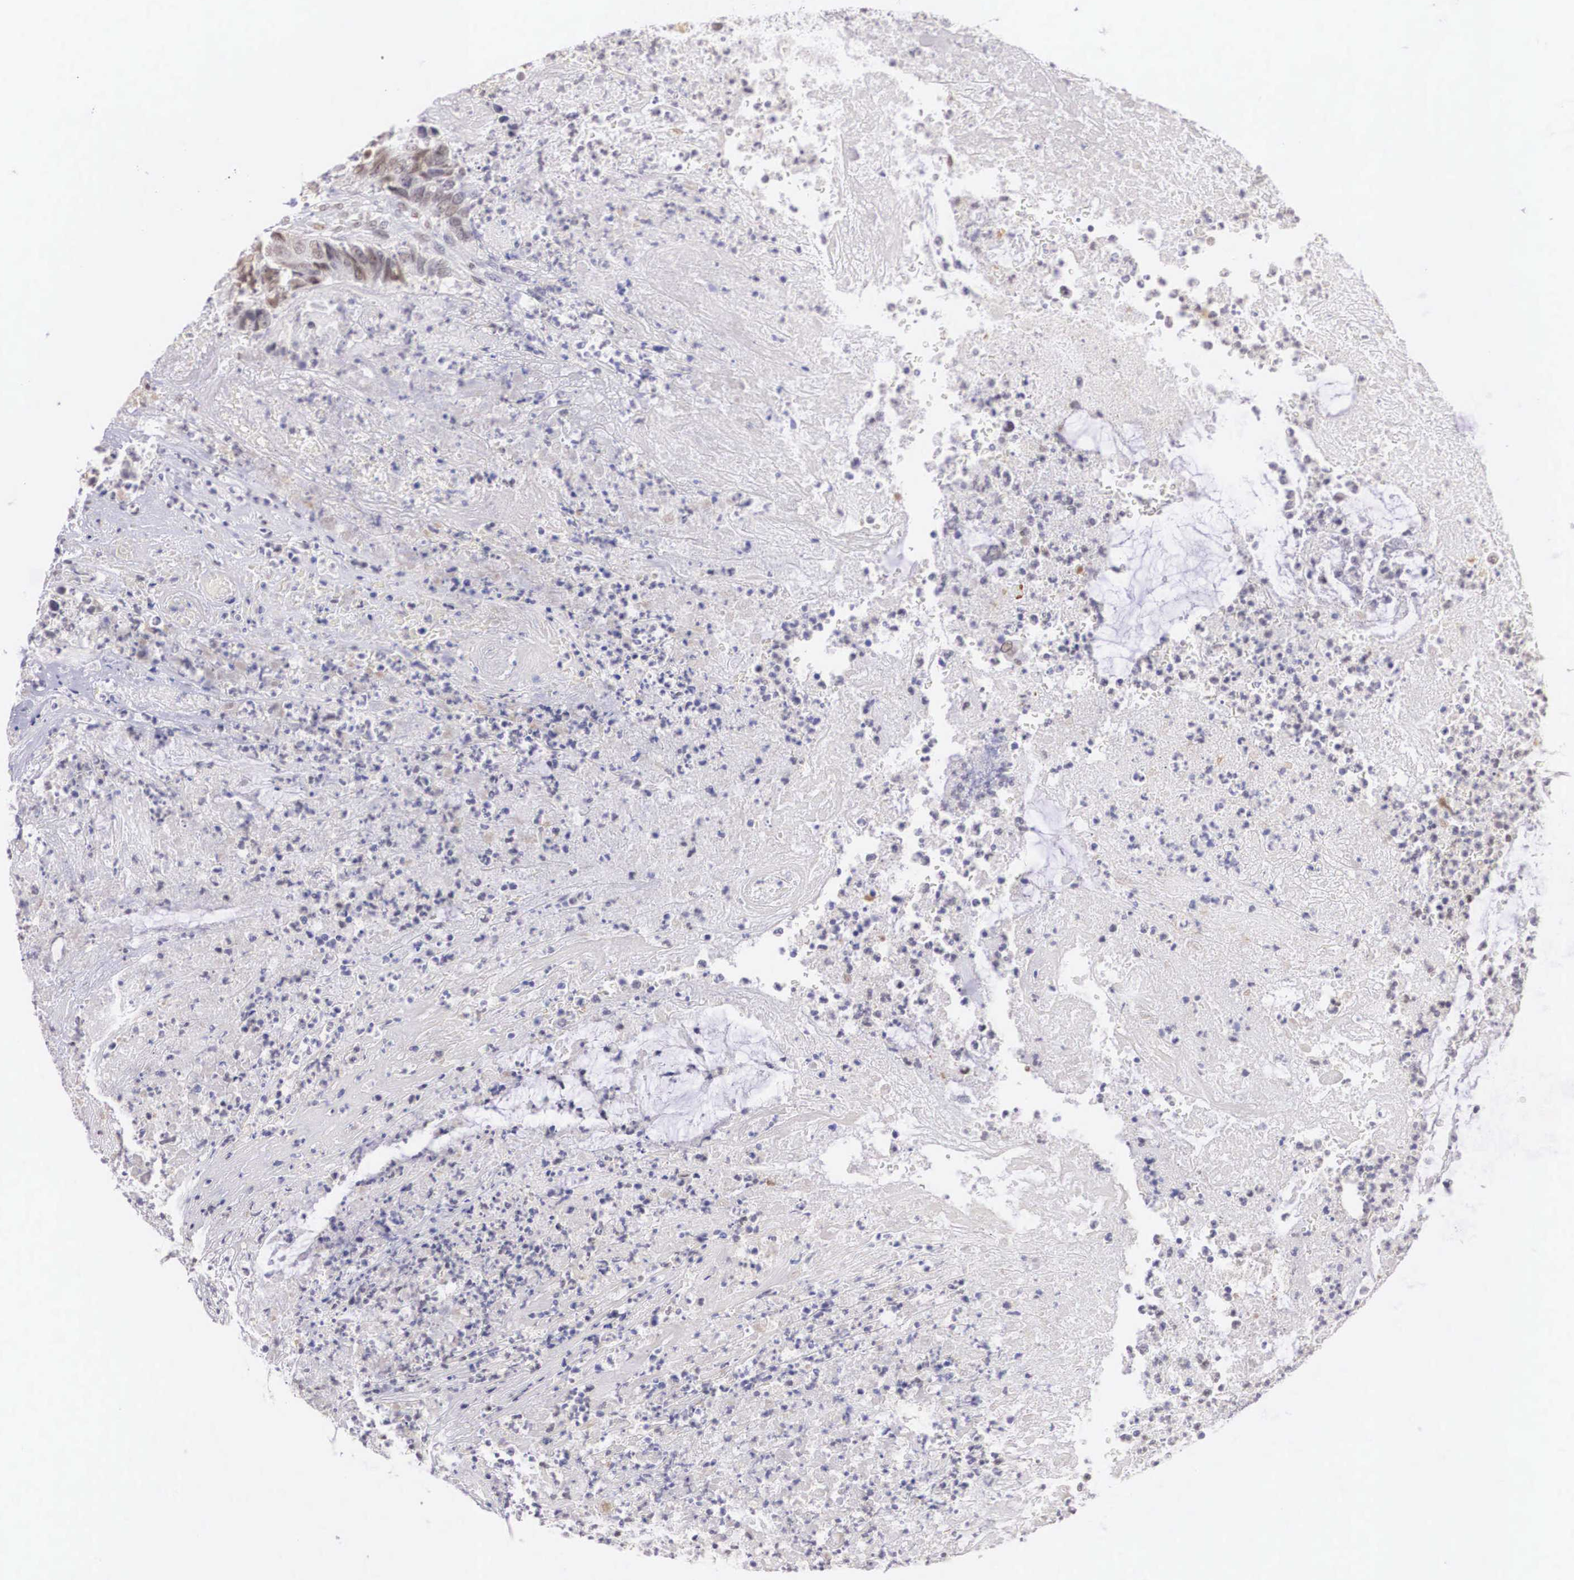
{"staining": {"intensity": "moderate", "quantity": "25%-75%", "location": "cytoplasmic/membranous"}, "tissue": "colorectal cancer", "cell_type": "Tumor cells", "image_type": "cancer", "snomed": [{"axis": "morphology", "description": "Adenocarcinoma, NOS"}, {"axis": "topography", "description": "Rectum"}], "caption": "This histopathology image reveals immunohistochemistry staining of human colorectal cancer (adenocarcinoma), with medium moderate cytoplasmic/membranous expression in about 25%-75% of tumor cells.", "gene": "ETV6", "patient": {"sex": "female", "age": 65}}